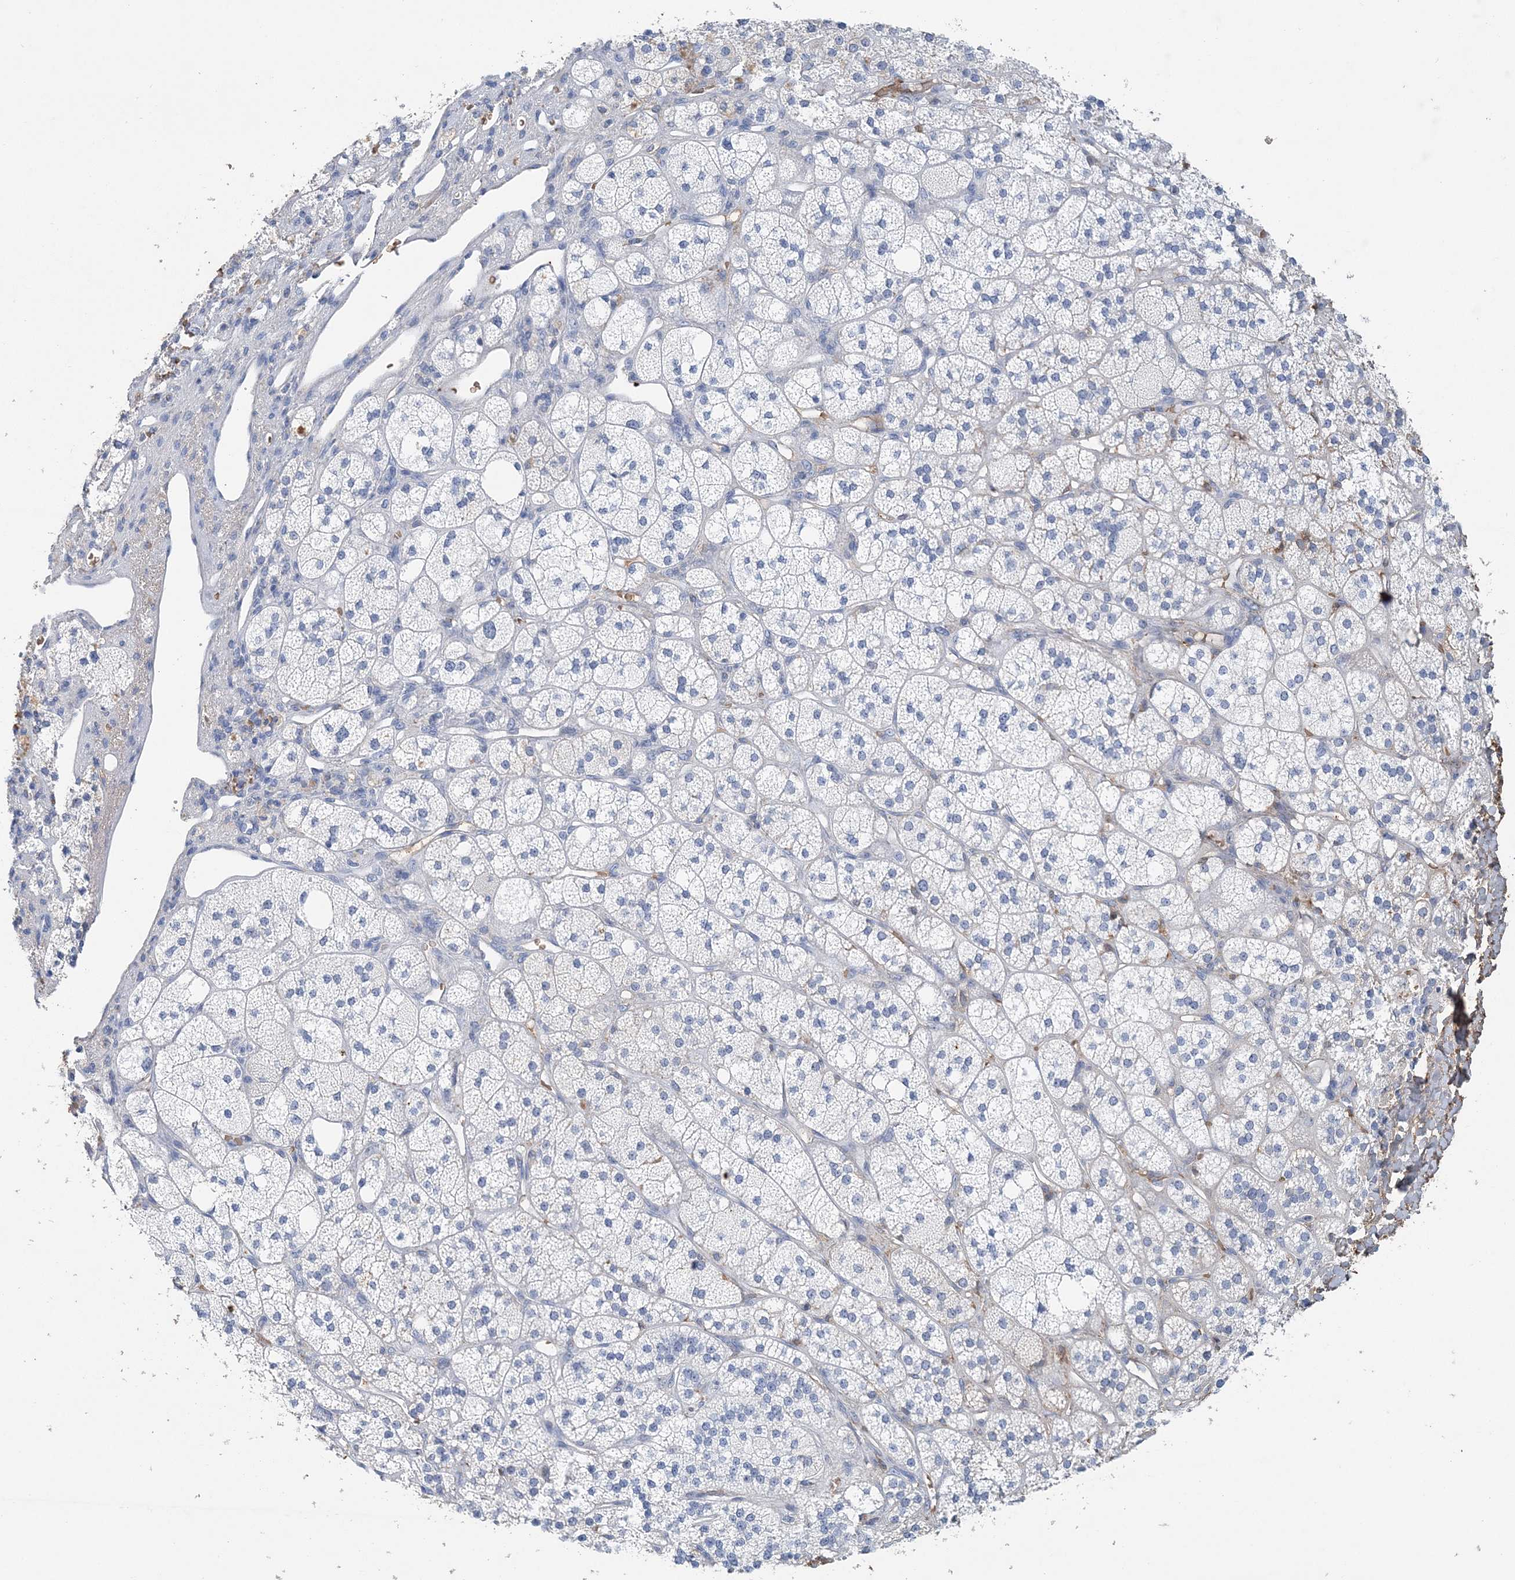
{"staining": {"intensity": "weak", "quantity": "<25%", "location": "cytoplasmic/membranous"}, "tissue": "adrenal gland", "cell_type": "Glandular cells", "image_type": "normal", "snomed": [{"axis": "morphology", "description": "Normal tissue, NOS"}, {"axis": "topography", "description": "Adrenal gland"}], "caption": "Immunohistochemistry (IHC) histopathology image of benign human adrenal gland stained for a protein (brown), which shows no positivity in glandular cells. (Brightfield microscopy of DAB IHC at high magnification).", "gene": "HBD", "patient": {"sex": "male", "age": 61}}